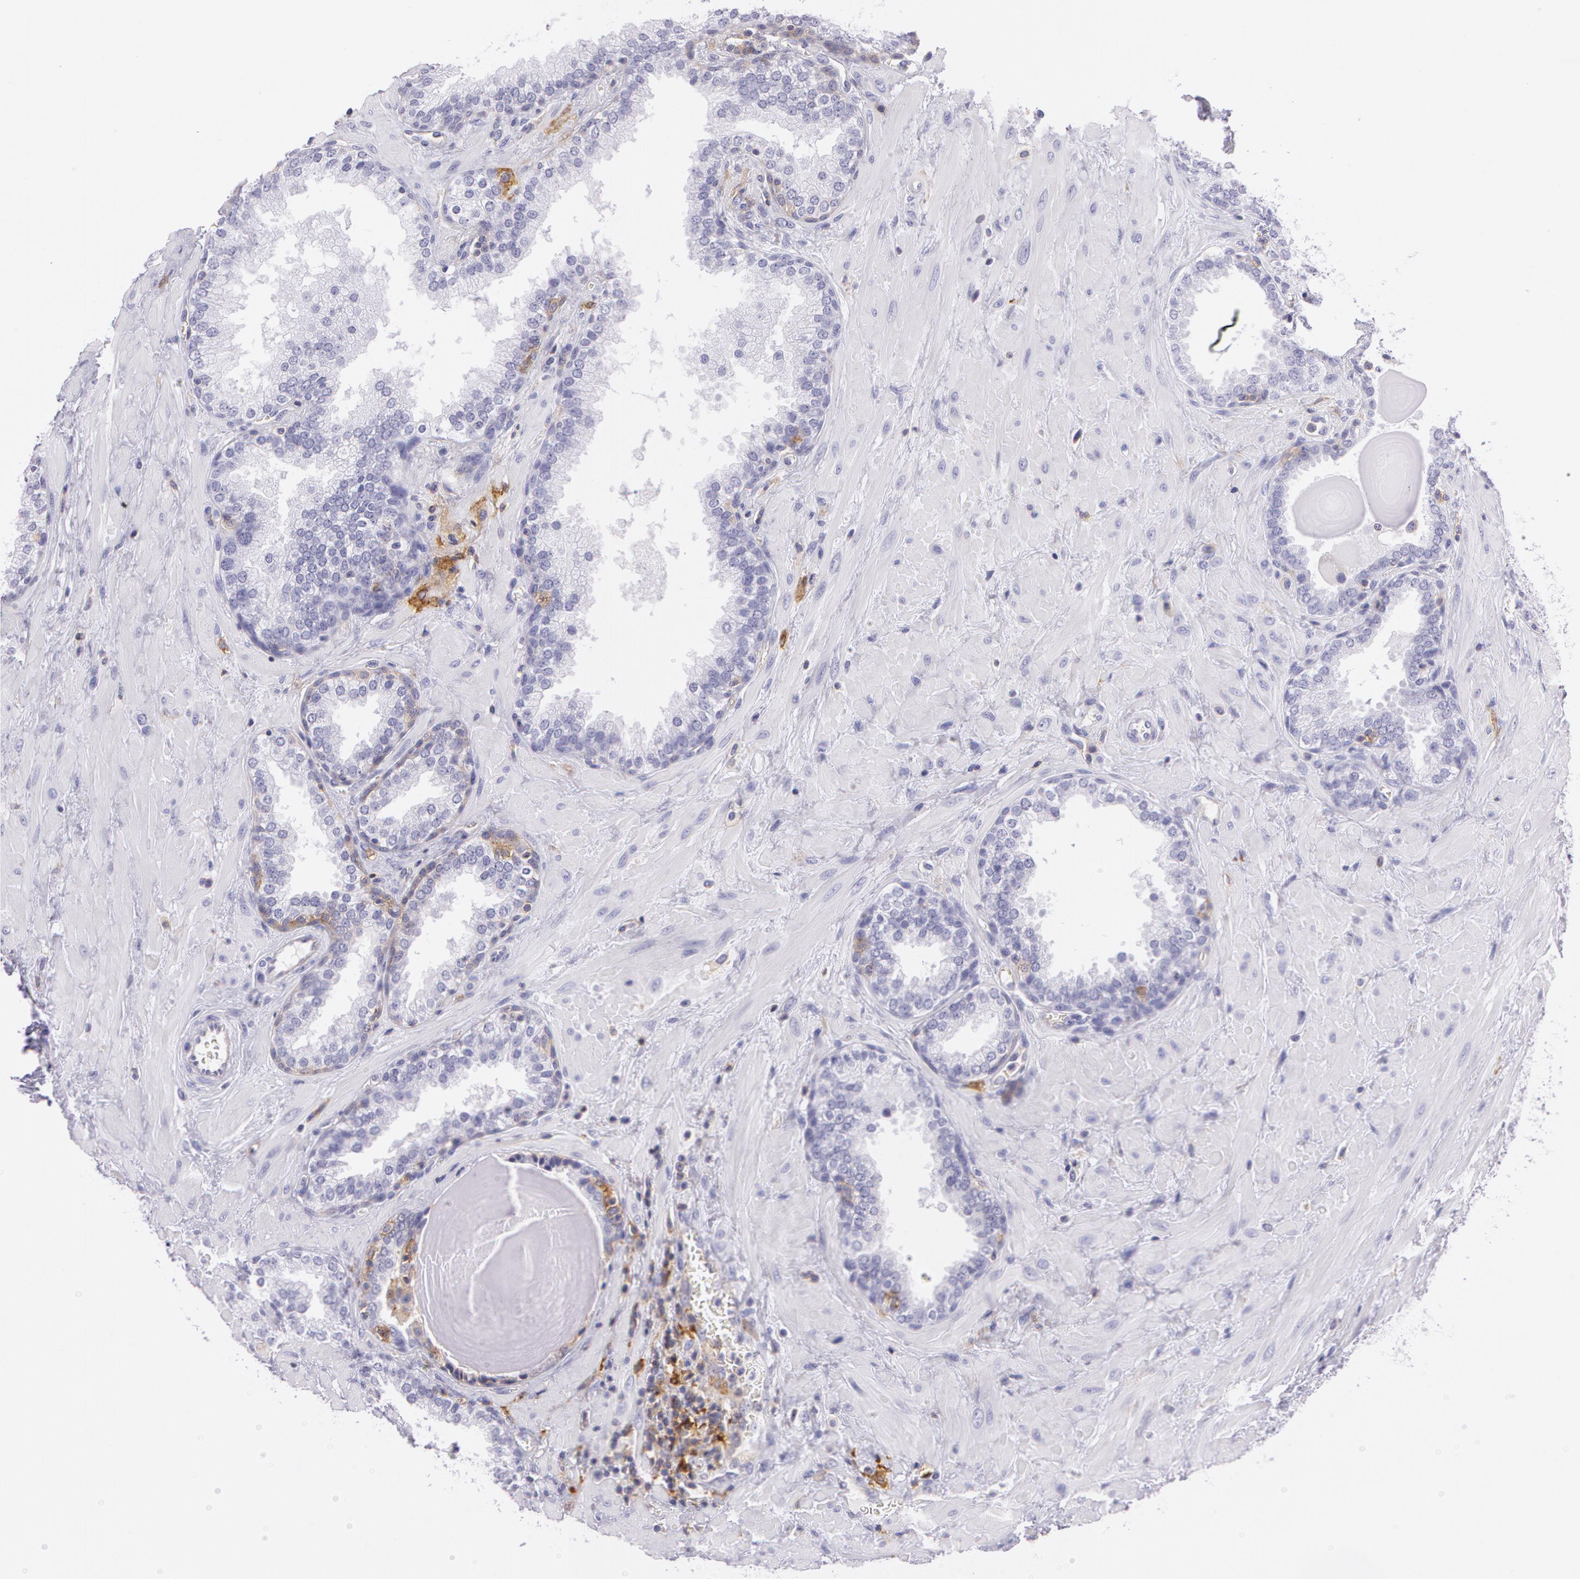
{"staining": {"intensity": "weak", "quantity": "<25%", "location": "cytoplasmic/membranous"}, "tissue": "prostate", "cell_type": "Glandular cells", "image_type": "normal", "snomed": [{"axis": "morphology", "description": "Normal tissue, NOS"}, {"axis": "topography", "description": "Prostate"}], "caption": "Prostate stained for a protein using immunohistochemistry (IHC) demonstrates no expression glandular cells.", "gene": "LY75", "patient": {"sex": "male", "age": 51}}